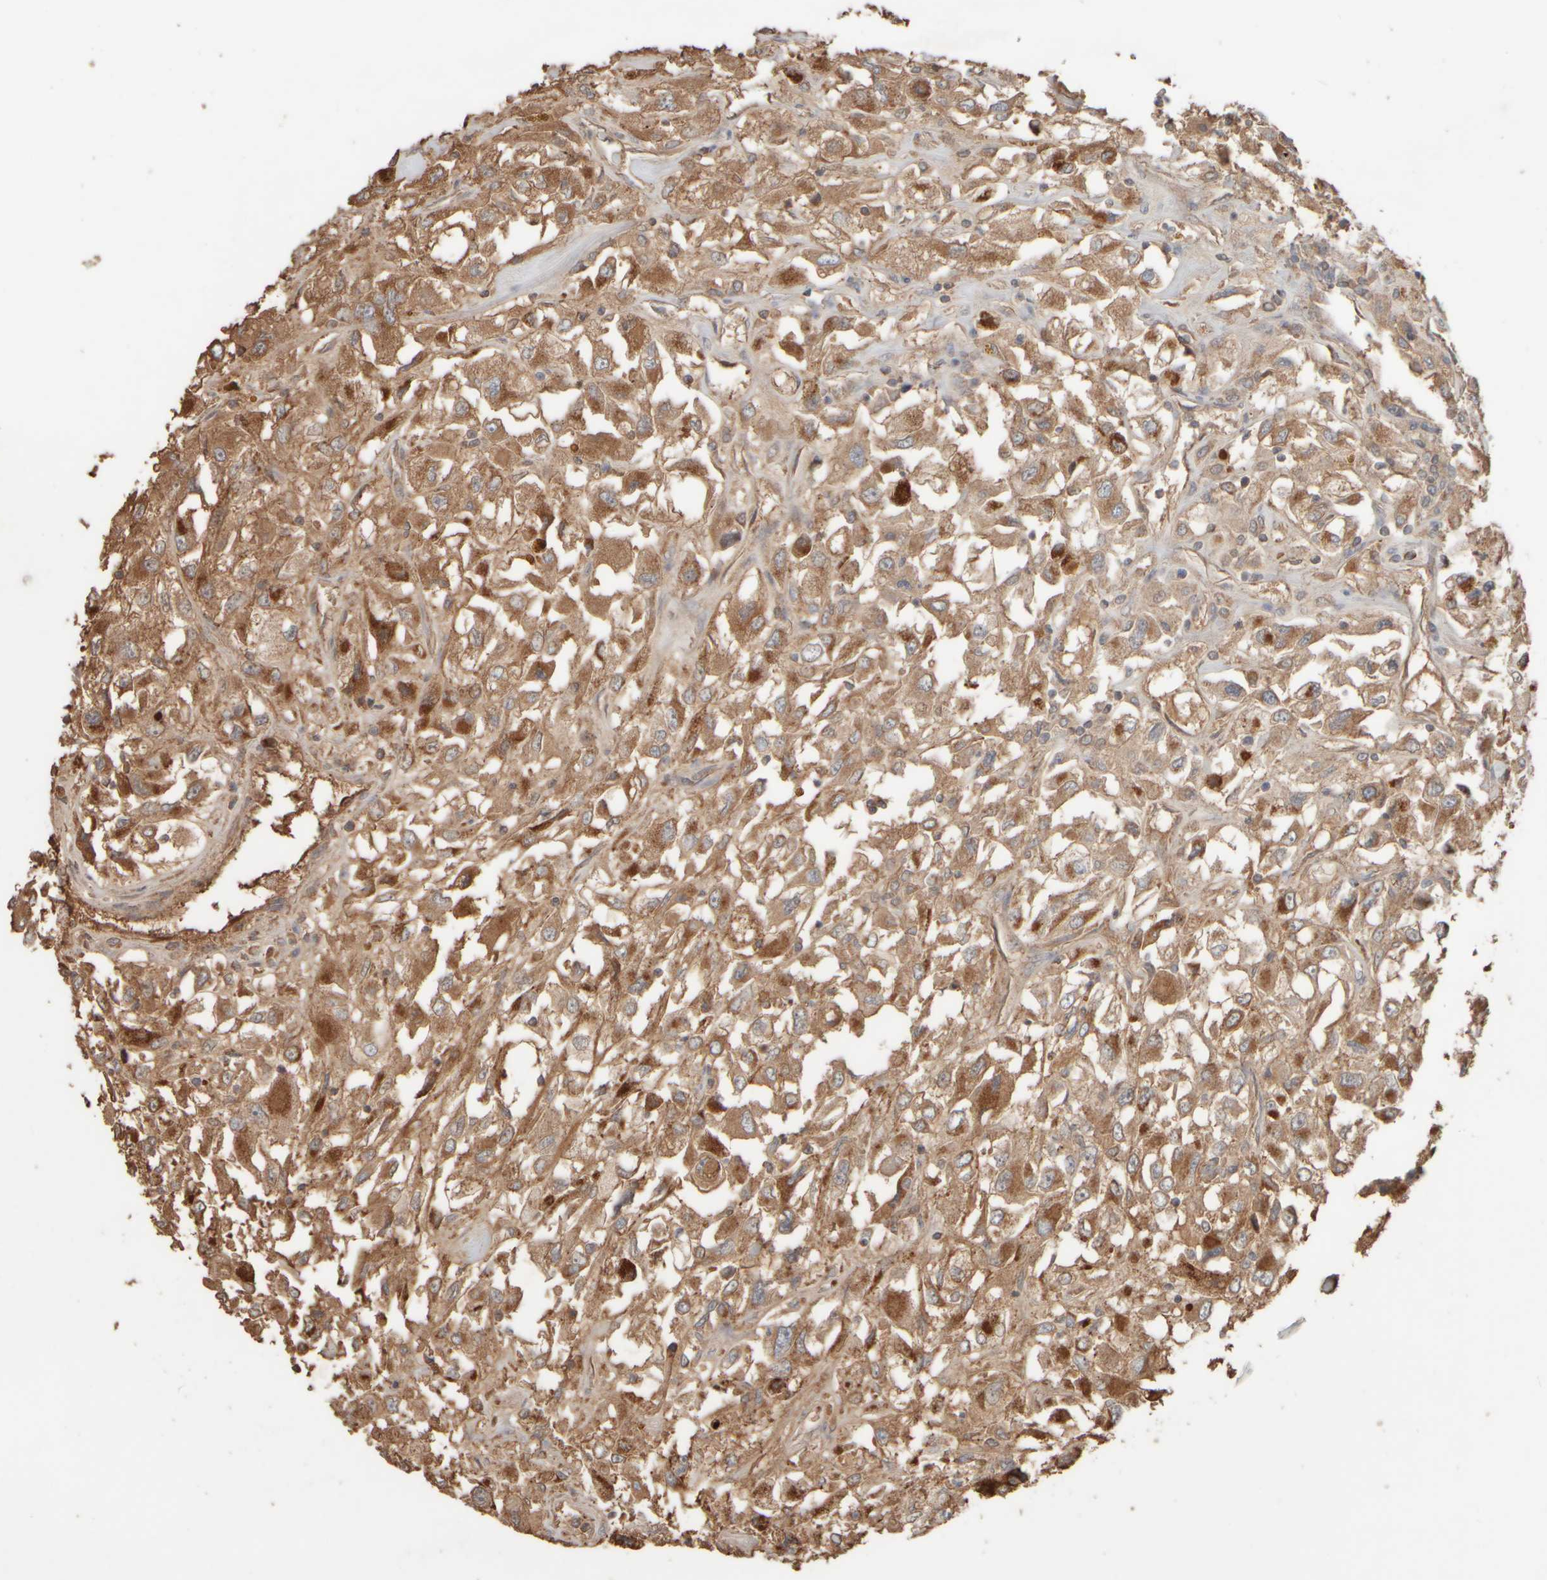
{"staining": {"intensity": "strong", "quantity": "25%-75%", "location": "cytoplasmic/membranous"}, "tissue": "renal cancer", "cell_type": "Tumor cells", "image_type": "cancer", "snomed": [{"axis": "morphology", "description": "Adenocarcinoma, NOS"}, {"axis": "topography", "description": "Kidney"}], "caption": "Human renal cancer (adenocarcinoma) stained with a brown dye demonstrates strong cytoplasmic/membranous positive positivity in about 25%-75% of tumor cells.", "gene": "EIF2B3", "patient": {"sex": "female", "age": 52}}